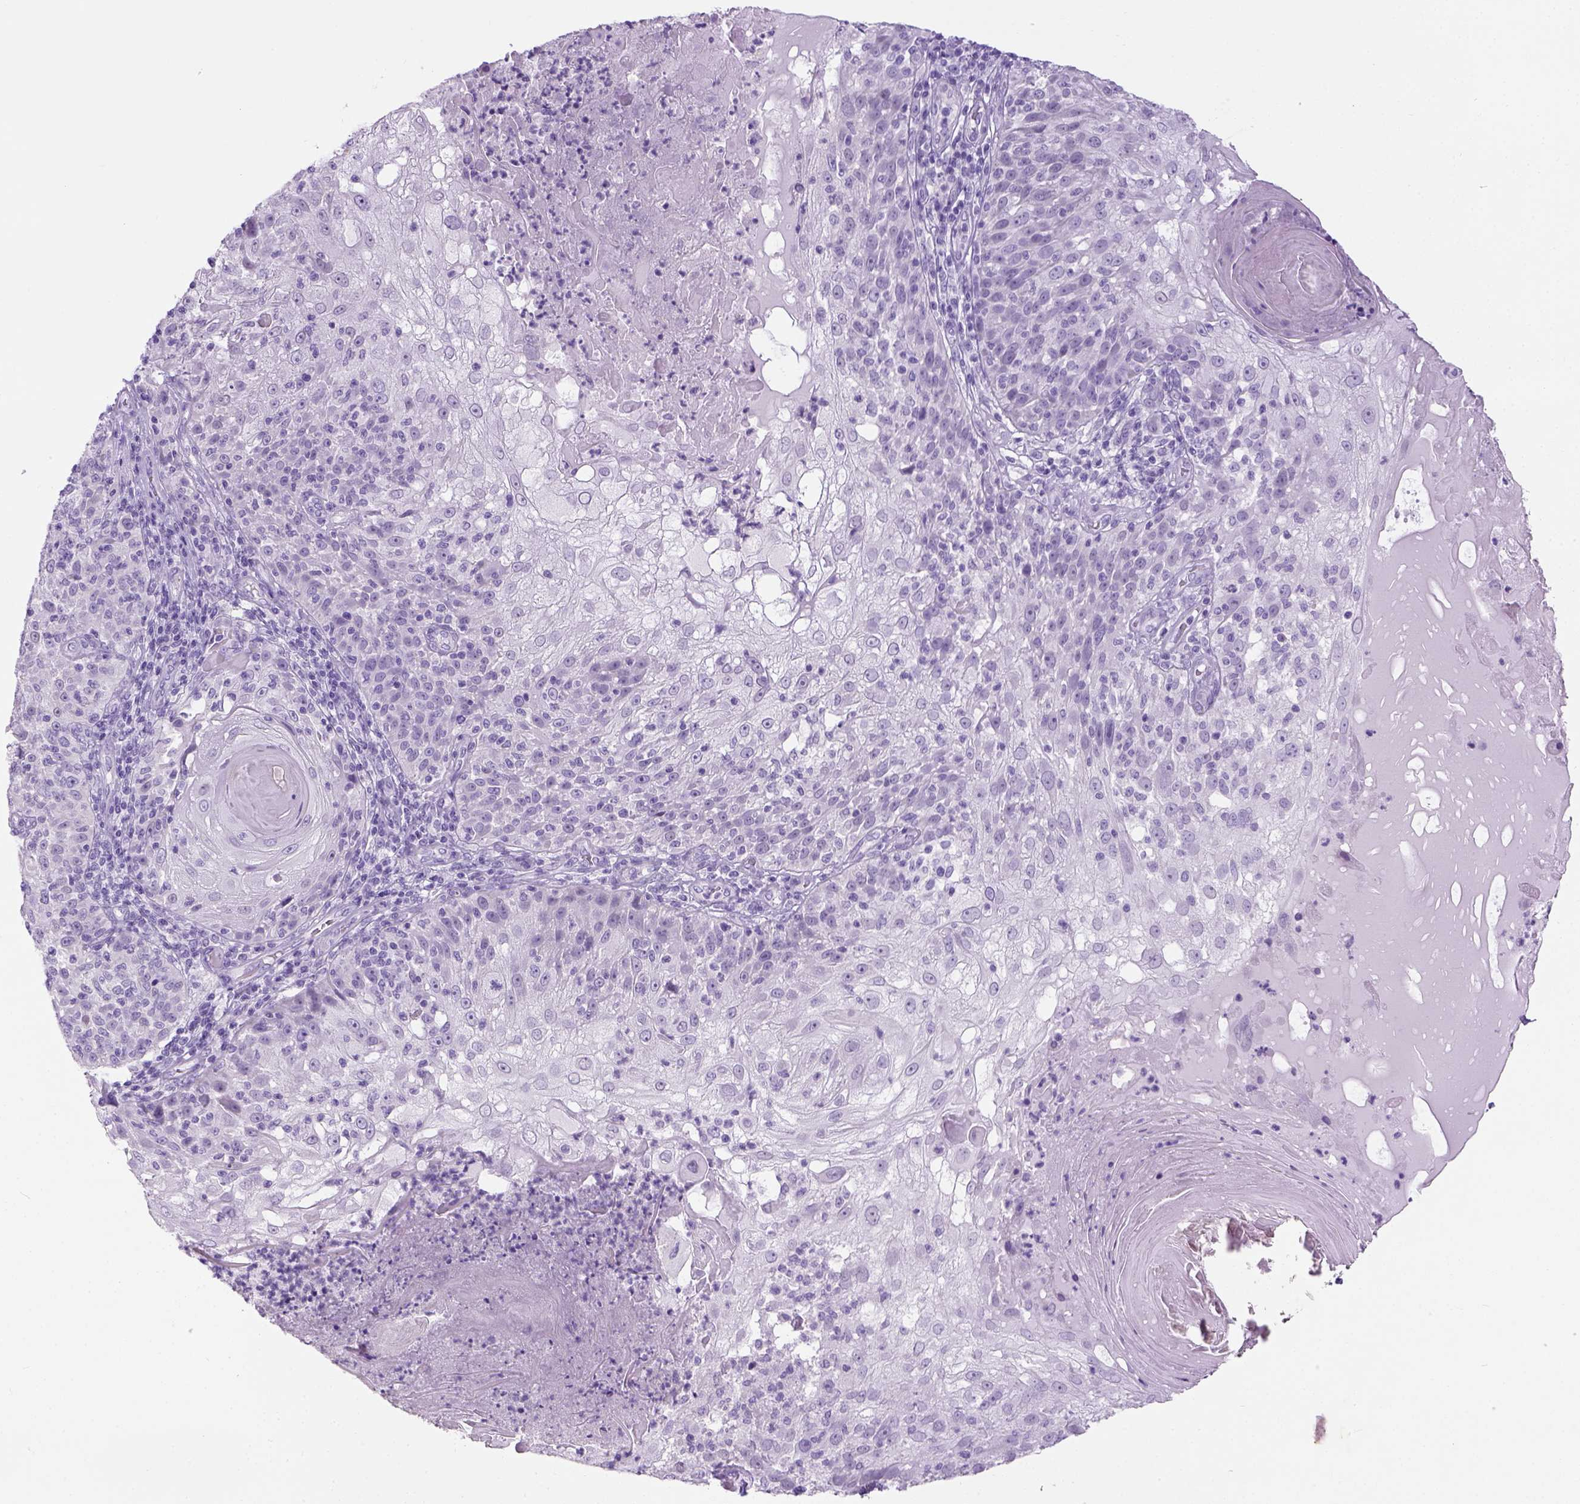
{"staining": {"intensity": "negative", "quantity": "none", "location": "none"}, "tissue": "skin cancer", "cell_type": "Tumor cells", "image_type": "cancer", "snomed": [{"axis": "morphology", "description": "Normal tissue, NOS"}, {"axis": "morphology", "description": "Squamous cell carcinoma, NOS"}, {"axis": "topography", "description": "Skin"}], "caption": "Immunohistochemistry (IHC) of human squamous cell carcinoma (skin) shows no expression in tumor cells.", "gene": "LGSN", "patient": {"sex": "female", "age": 83}}